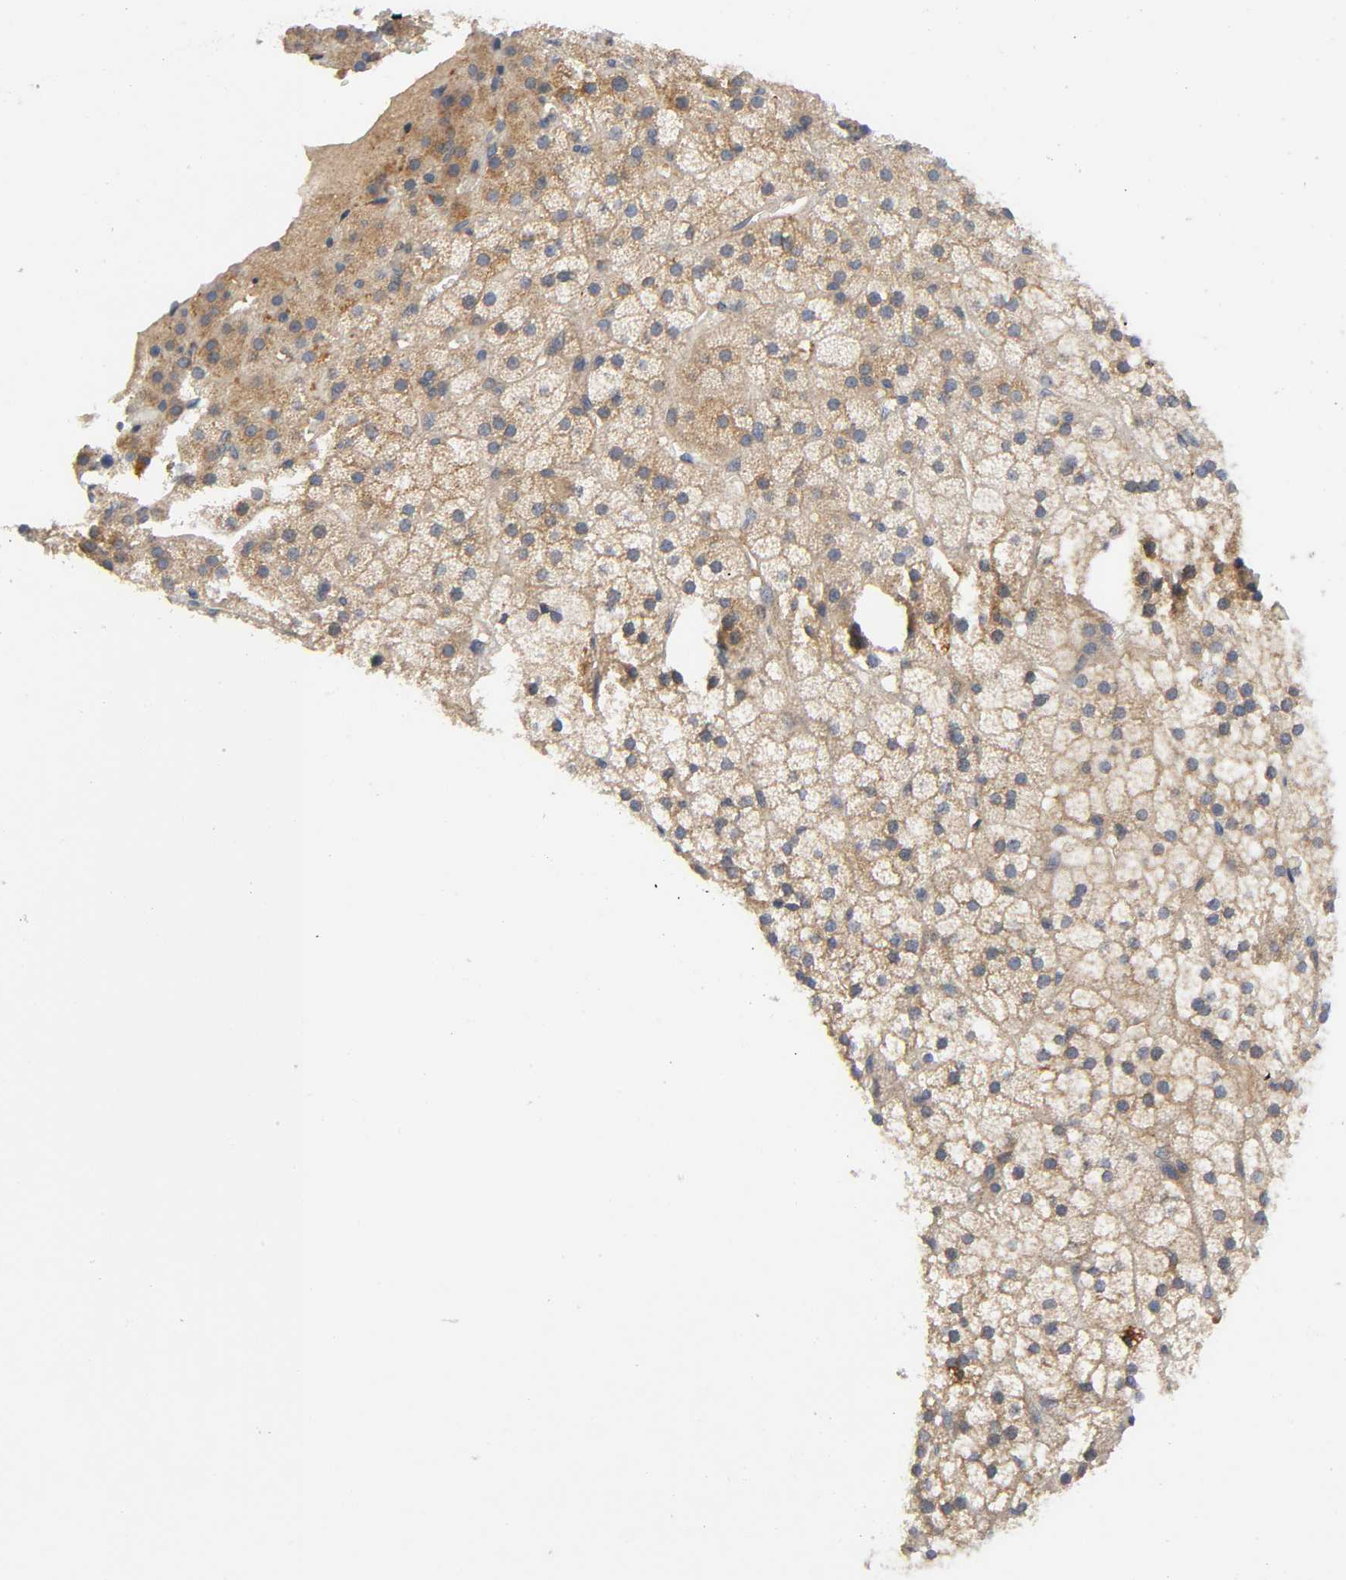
{"staining": {"intensity": "moderate", "quantity": ">75%", "location": "cytoplasmic/membranous"}, "tissue": "adrenal gland", "cell_type": "Glandular cells", "image_type": "normal", "snomed": [{"axis": "morphology", "description": "Normal tissue, NOS"}, {"axis": "topography", "description": "Adrenal gland"}], "caption": "Human adrenal gland stained with a brown dye displays moderate cytoplasmic/membranous positive expression in approximately >75% of glandular cells.", "gene": "HDAC6", "patient": {"sex": "male", "age": 35}}